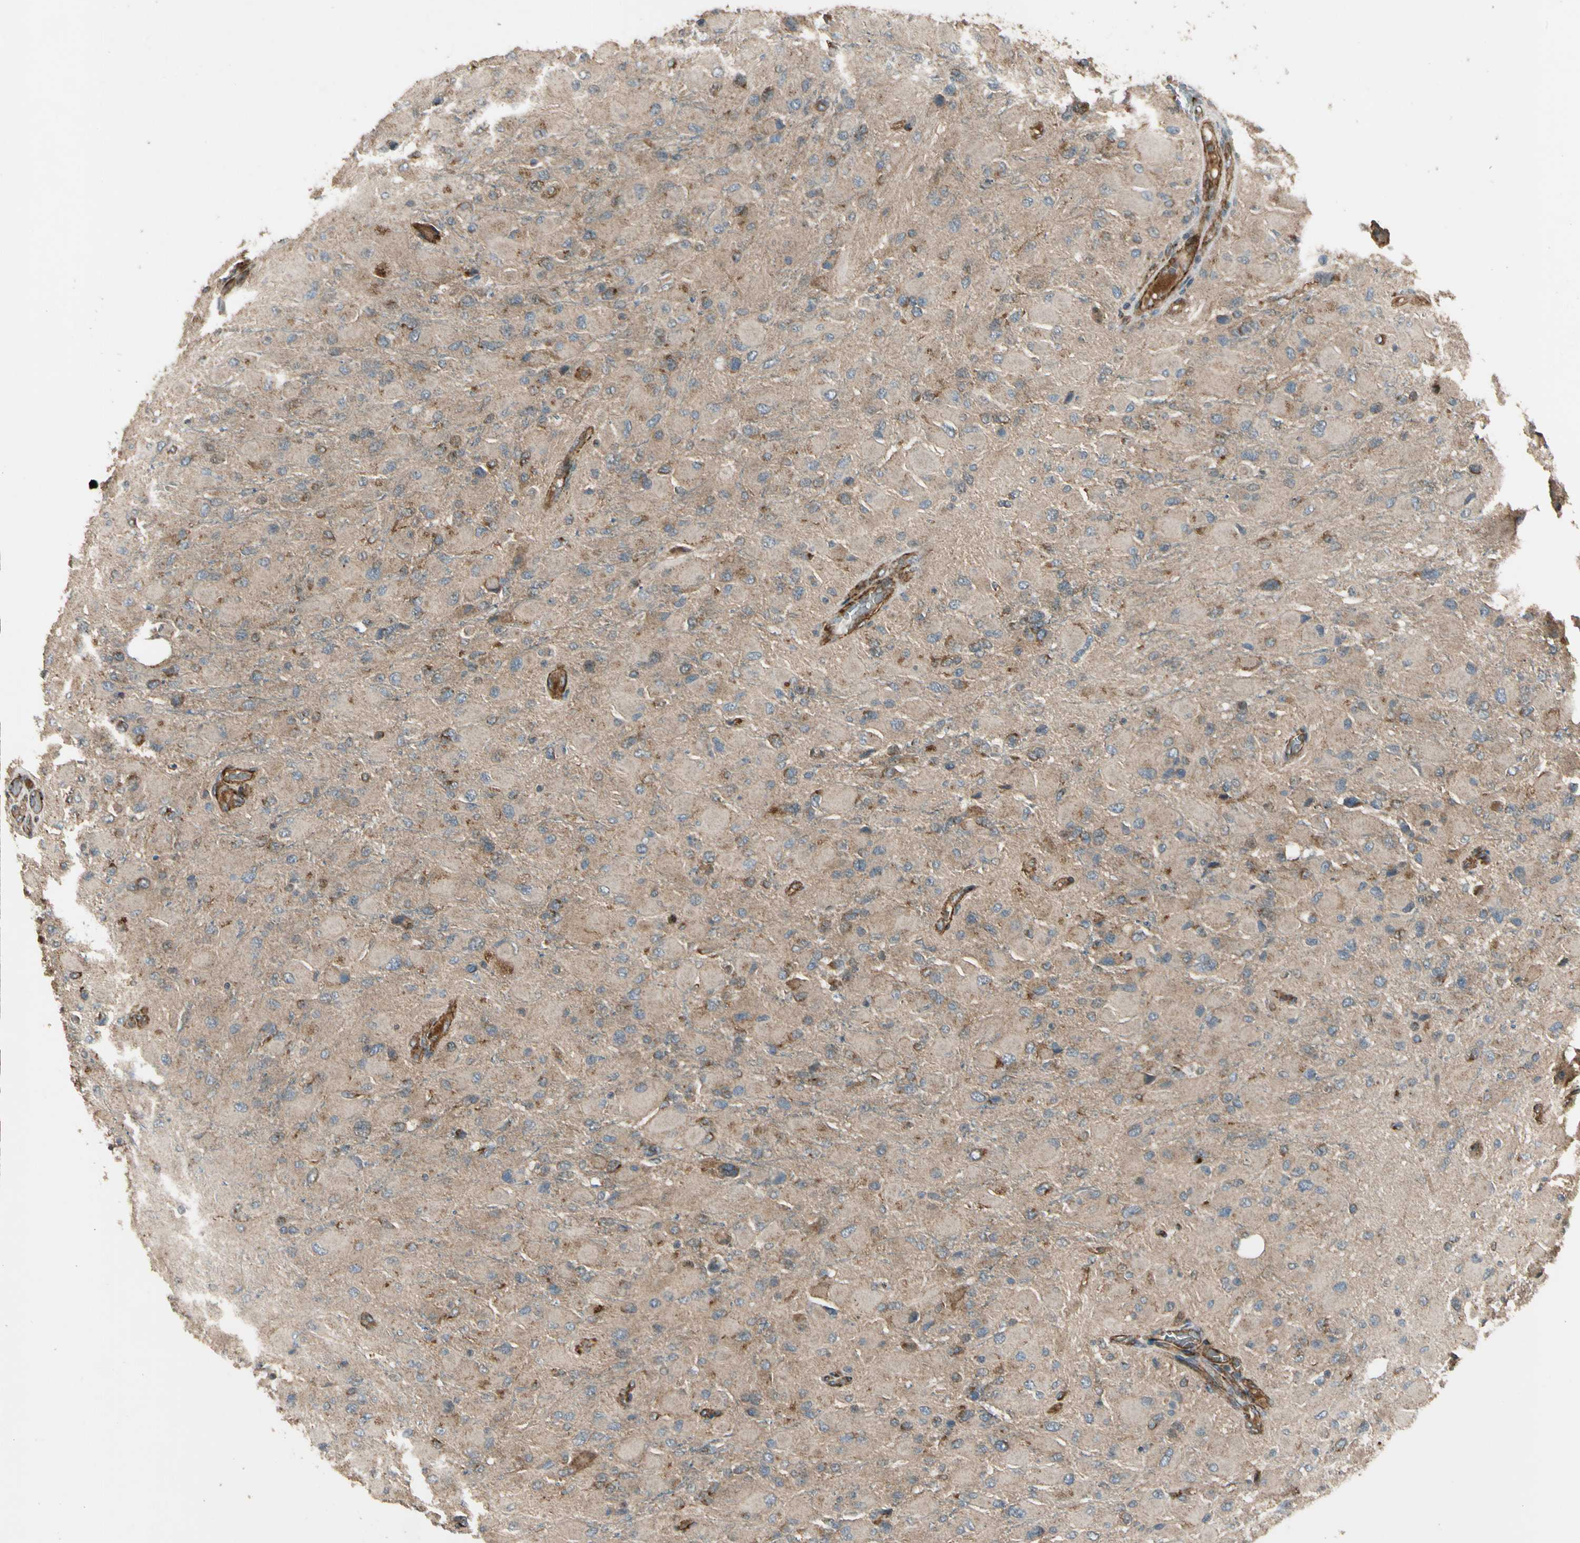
{"staining": {"intensity": "weak", "quantity": ">75%", "location": "cytoplasmic/membranous"}, "tissue": "glioma", "cell_type": "Tumor cells", "image_type": "cancer", "snomed": [{"axis": "morphology", "description": "Glioma, malignant, High grade"}, {"axis": "topography", "description": "Cerebral cortex"}], "caption": "Glioma was stained to show a protein in brown. There is low levels of weak cytoplasmic/membranous staining in about >75% of tumor cells.", "gene": "GCK", "patient": {"sex": "female", "age": 36}}